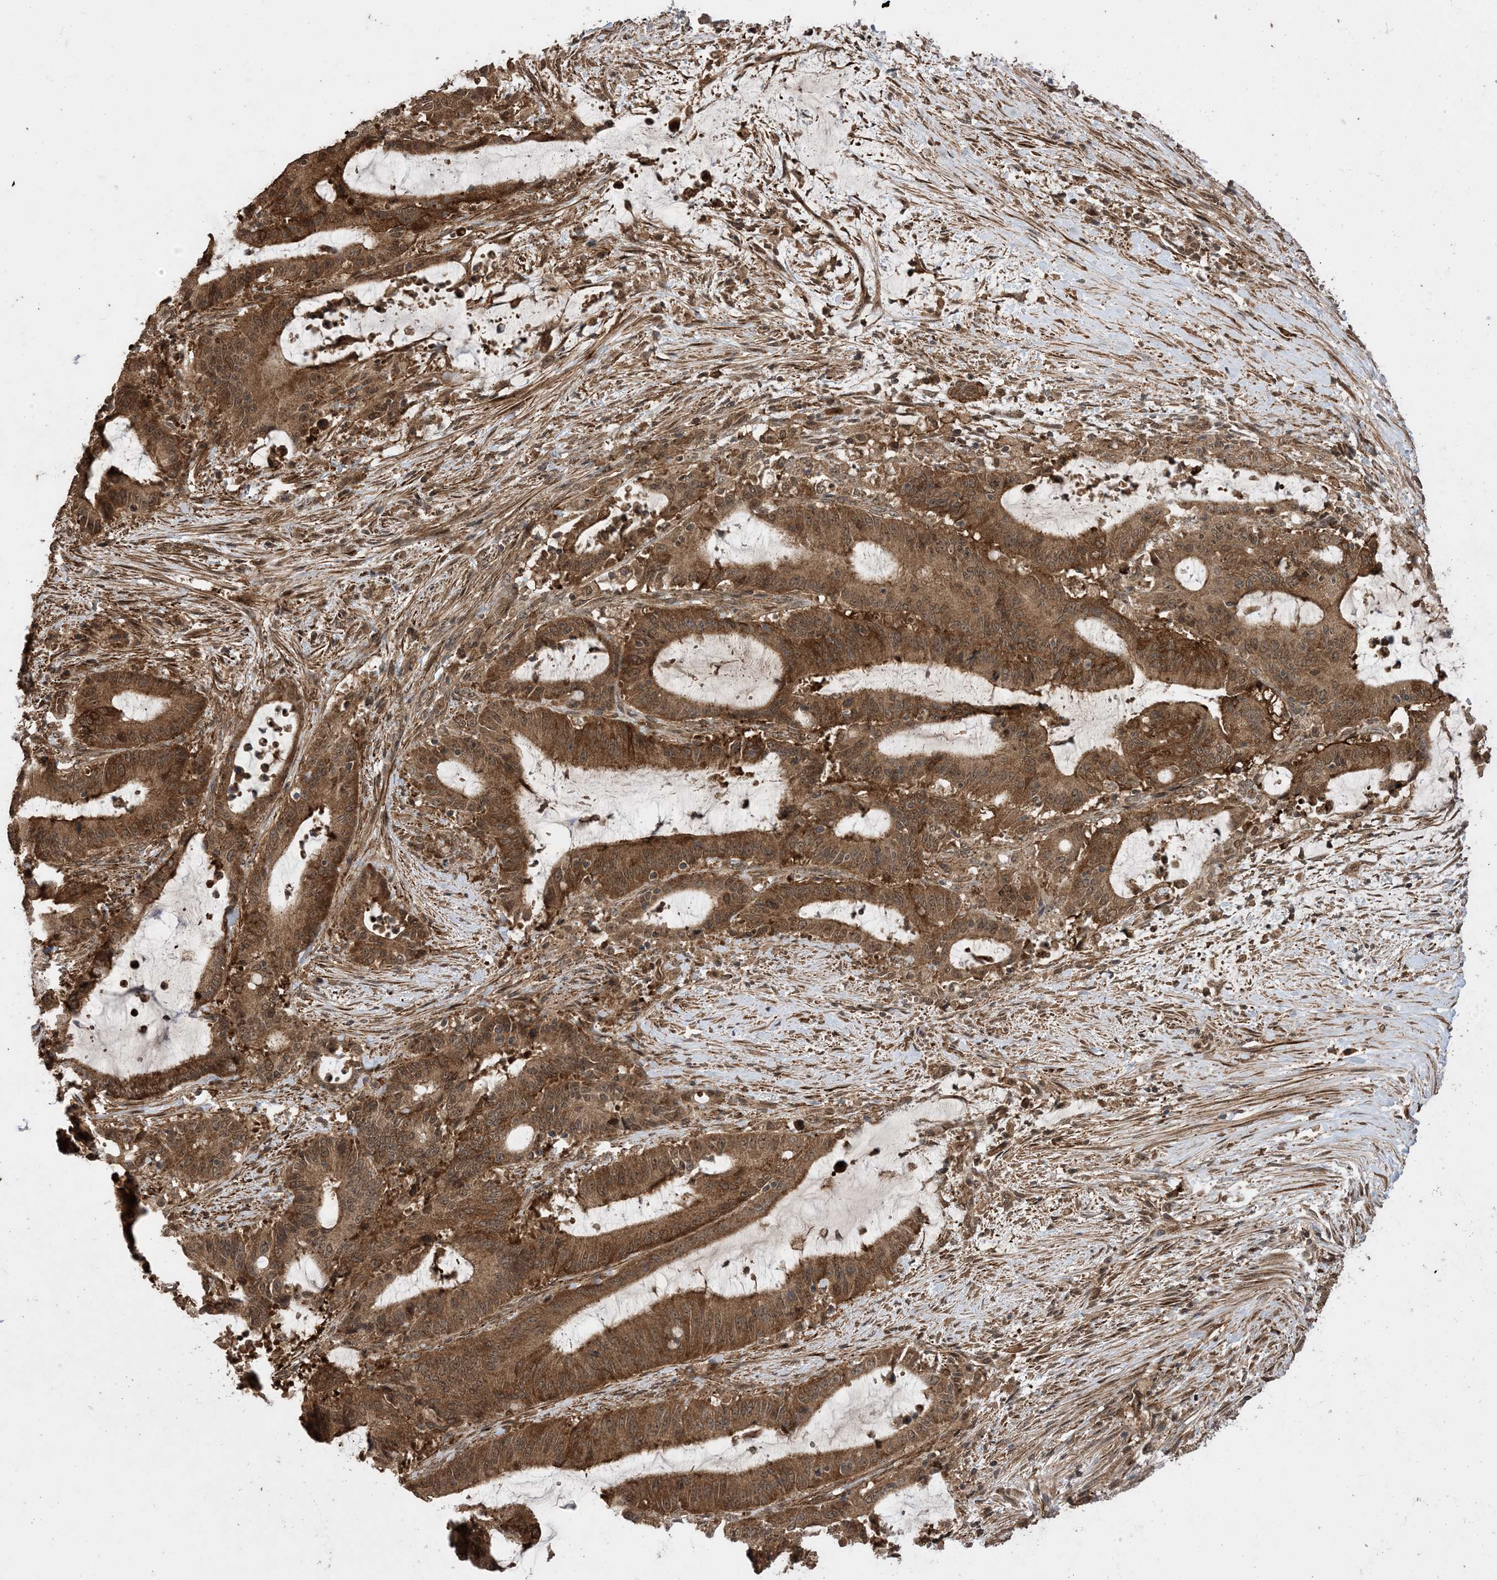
{"staining": {"intensity": "moderate", "quantity": ">75%", "location": "cytoplasmic/membranous,nuclear"}, "tissue": "liver cancer", "cell_type": "Tumor cells", "image_type": "cancer", "snomed": [{"axis": "morphology", "description": "Normal tissue, NOS"}, {"axis": "morphology", "description": "Cholangiocarcinoma"}, {"axis": "topography", "description": "Liver"}, {"axis": "topography", "description": "Peripheral nerve tissue"}], "caption": "High-magnification brightfield microscopy of cholangiocarcinoma (liver) stained with DAB (brown) and counterstained with hematoxylin (blue). tumor cells exhibit moderate cytoplasmic/membranous and nuclear expression is identified in approximately>75% of cells. Immunohistochemistry stains the protein of interest in brown and the nuclei are stained blue.", "gene": "ZNF511", "patient": {"sex": "female", "age": 73}}